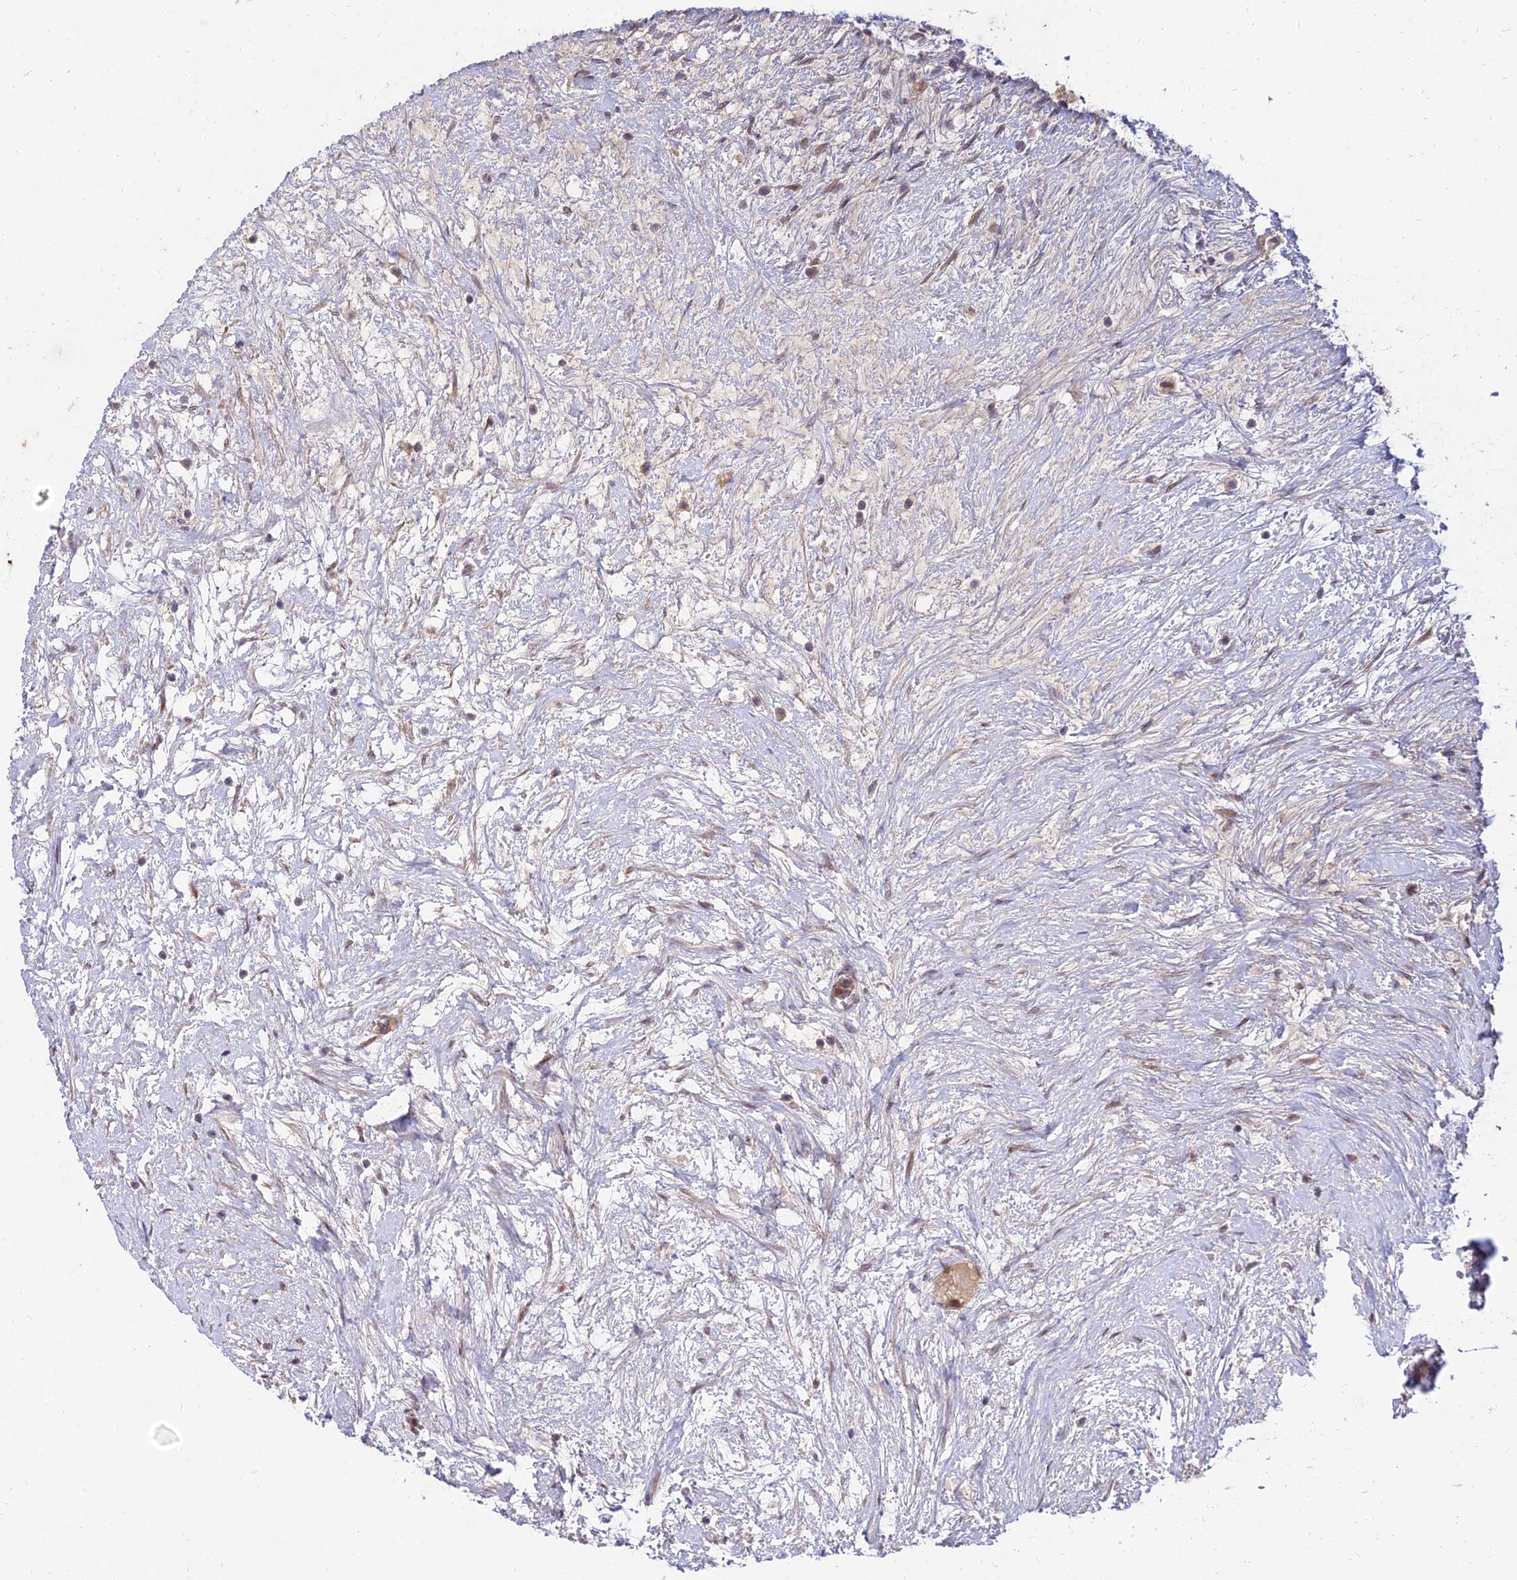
{"staining": {"intensity": "weak", "quantity": "25%-75%", "location": "cytoplasmic/membranous,nuclear"}, "tissue": "ovary", "cell_type": "Ovarian stroma cells", "image_type": "normal", "snomed": [{"axis": "morphology", "description": "Normal tissue, NOS"}, {"axis": "topography", "description": "Ovary"}], "caption": "Immunohistochemistry of normal ovary shows low levels of weak cytoplasmic/membranous,nuclear staining in approximately 25%-75% of ovarian stroma cells. The protein is stained brown, and the nuclei are stained in blue (DAB (3,3'-diaminobenzidine) IHC with brightfield microscopy, high magnification).", "gene": "ZNF85", "patient": {"sex": "female", "age": 44}}